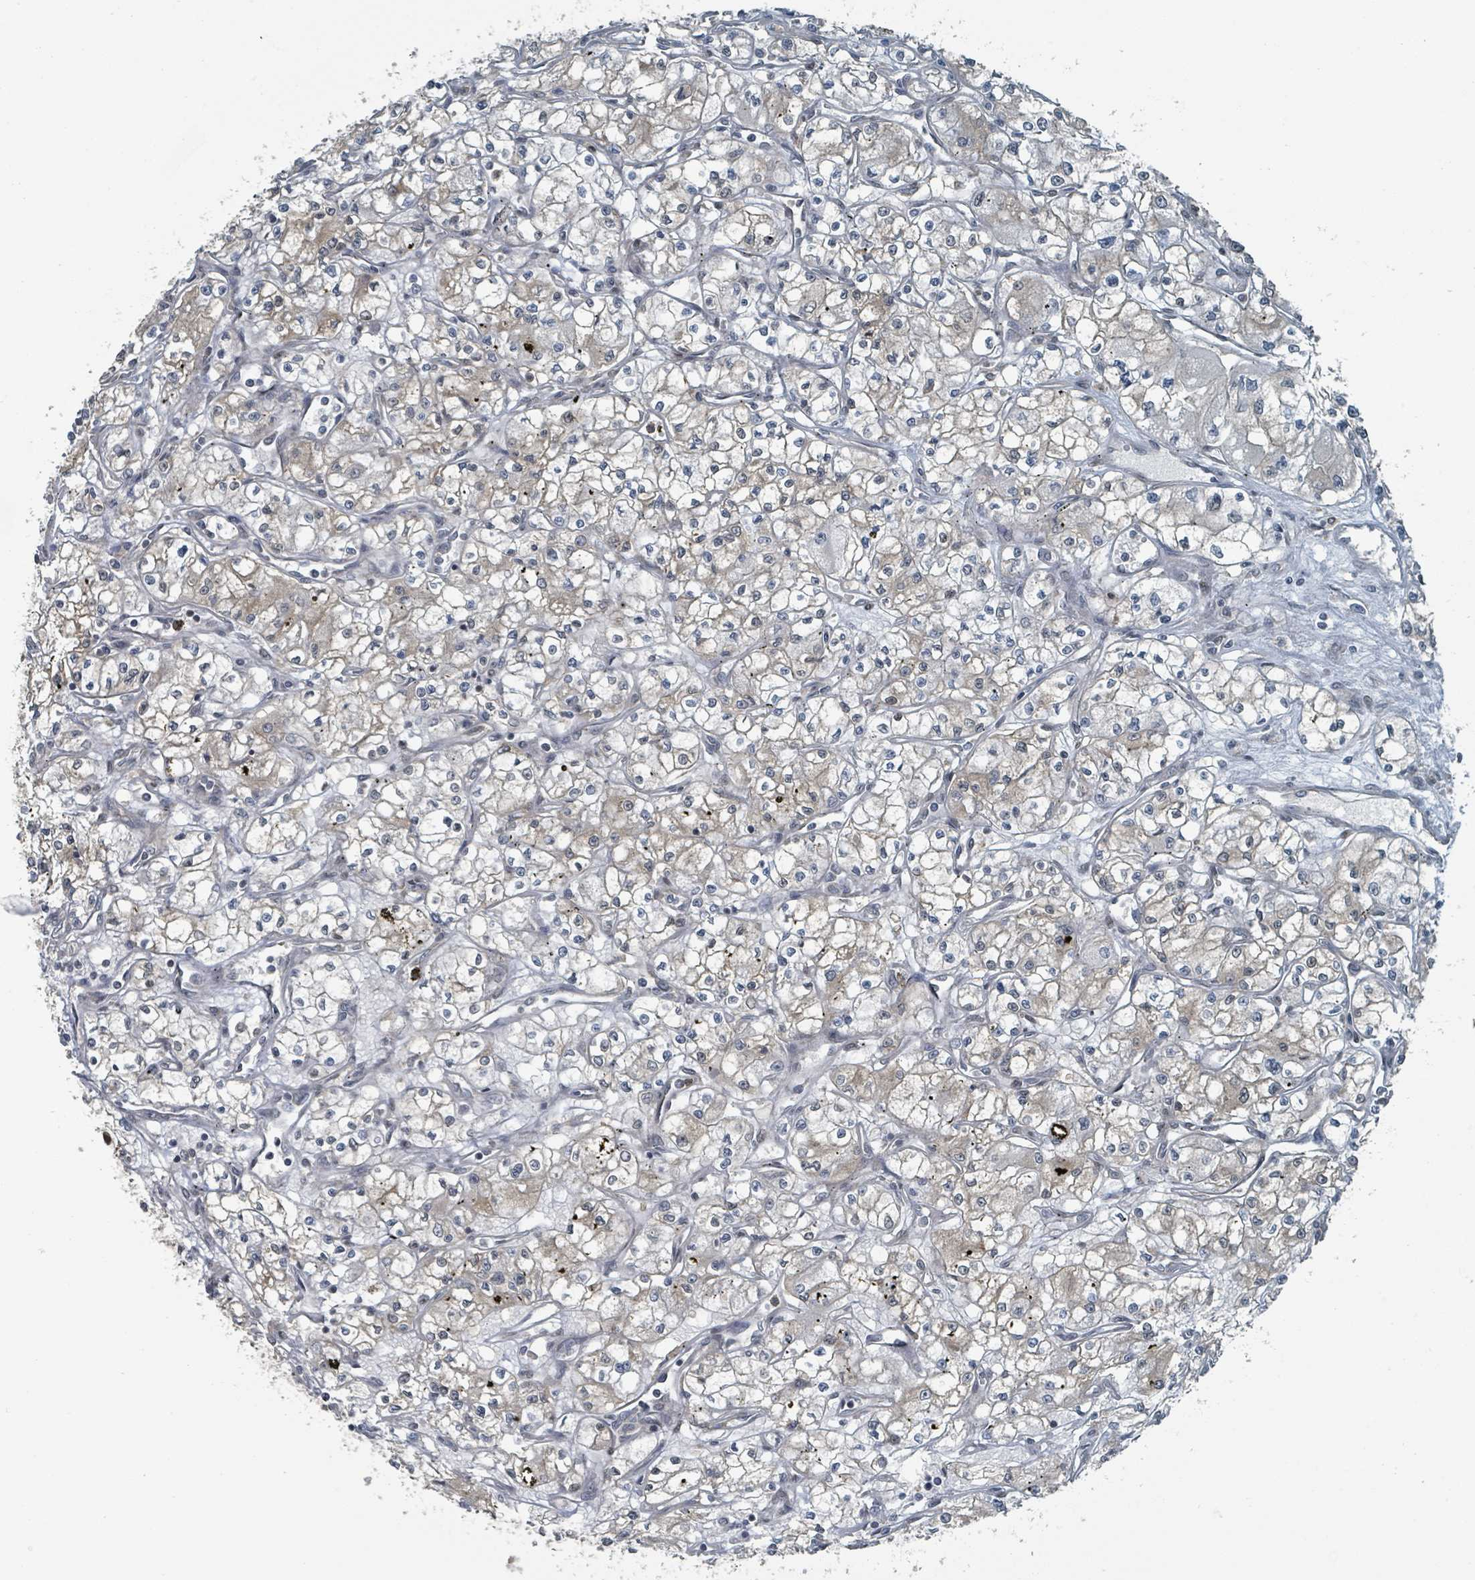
{"staining": {"intensity": "weak", "quantity": "<25%", "location": "cytoplasmic/membranous"}, "tissue": "renal cancer", "cell_type": "Tumor cells", "image_type": "cancer", "snomed": [{"axis": "morphology", "description": "Adenocarcinoma, NOS"}, {"axis": "topography", "description": "Kidney"}], "caption": "The micrograph reveals no staining of tumor cells in renal cancer (adenocarcinoma). Brightfield microscopy of IHC stained with DAB (brown) and hematoxylin (blue), captured at high magnification.", "gene": "PHIP", "patient": {"sex": "male", "age": 59}}